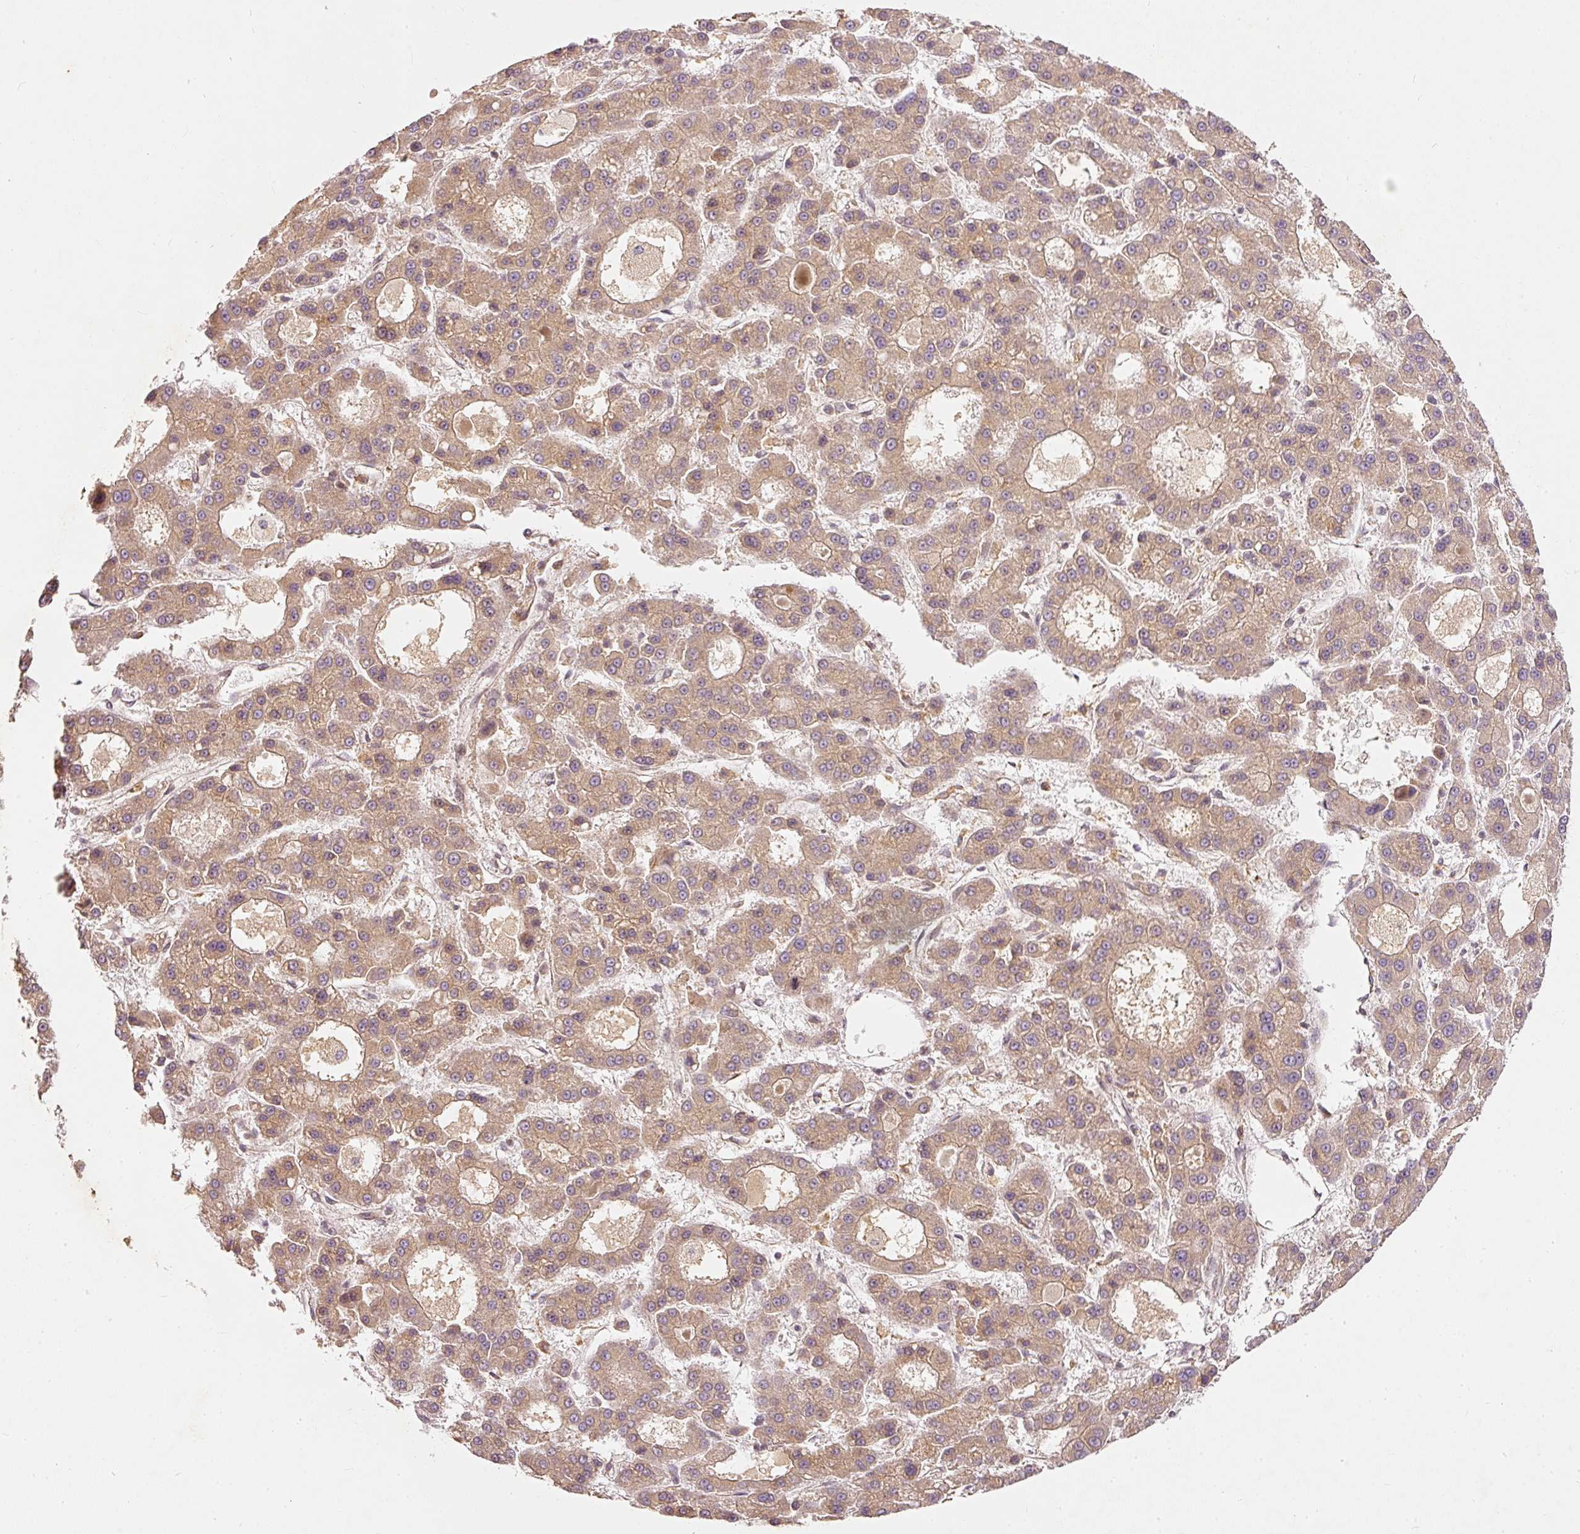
{"staining": {"intensity": "weak", "quantity": "25%-75%", "location": "cytoplasmic/membranous"}, "tissue": "liver cancer", "cell_type": "Tumor cells", "image_type": "cancer", "snomed": [{"axis": "morphology", "description": "Carcinoma, Hepatocellular, NOS"}, {"axis": "topography", "description": "Liver"}], "caption": "Protein analysis of liver hepatocellular carcinoma tissue exhibits weak cytoplasmic/membranous staining in approximately 25%-75% of tumor cells.", "gene": "ZNF580", "patient": {"sex": "male", "age": 70}}